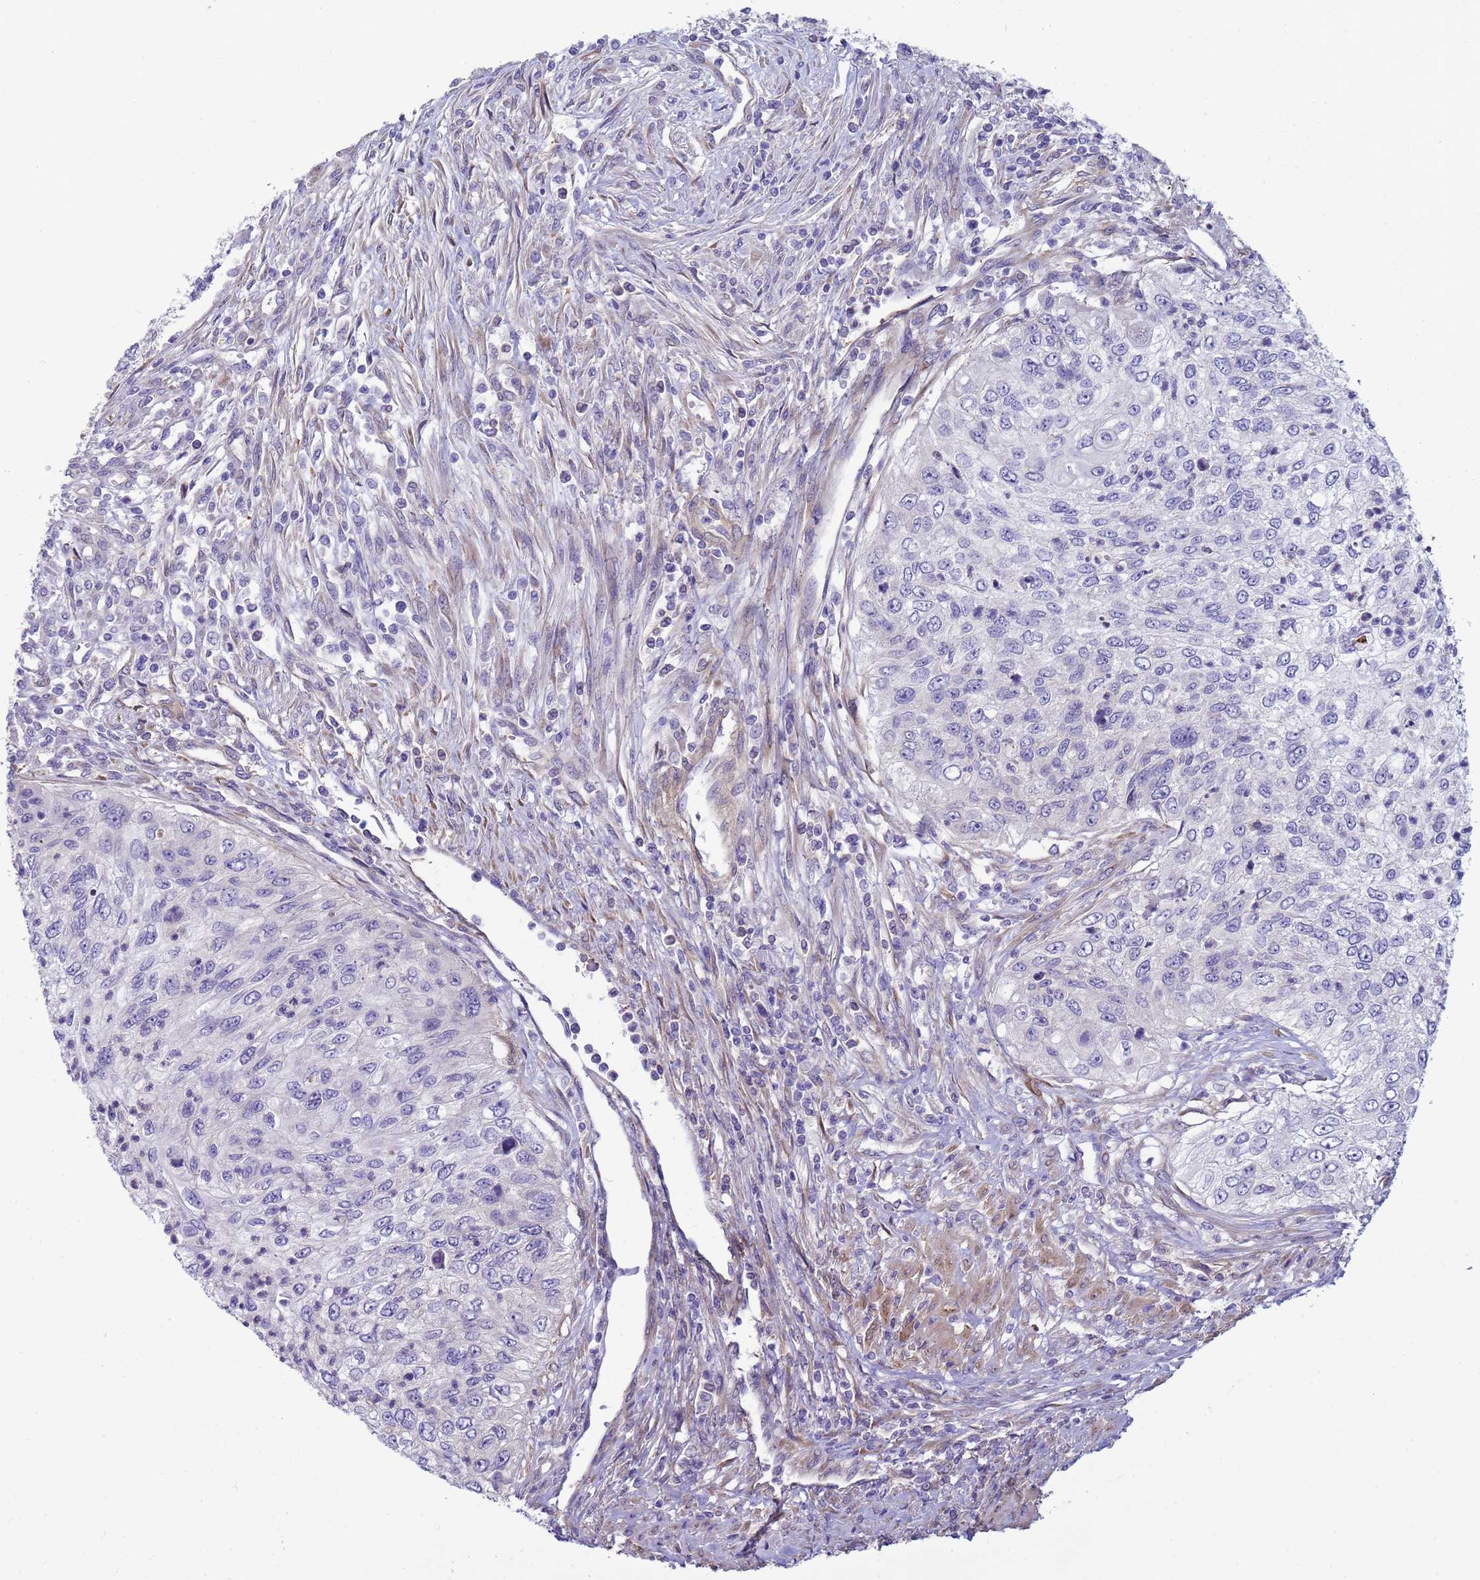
{"staining": {"intensity": "negative", "quantity": "none", "location": "none"}, "tissue": "urothelial cancer", "cell_type": "Tumor cells", "image_type": "cancer", "snomed": [{"axis": "morphology", "description": "Urothelial carcinoma, High grade"}, {"axis": "topography", "description": "Urinary bladder"}], "caption": "Human urothelial cancer stained for a protein using IHC demonstrates no staining in tumor cells.", "gene": "TRPC6", "patient": {"sex": "female", "age": 60}}